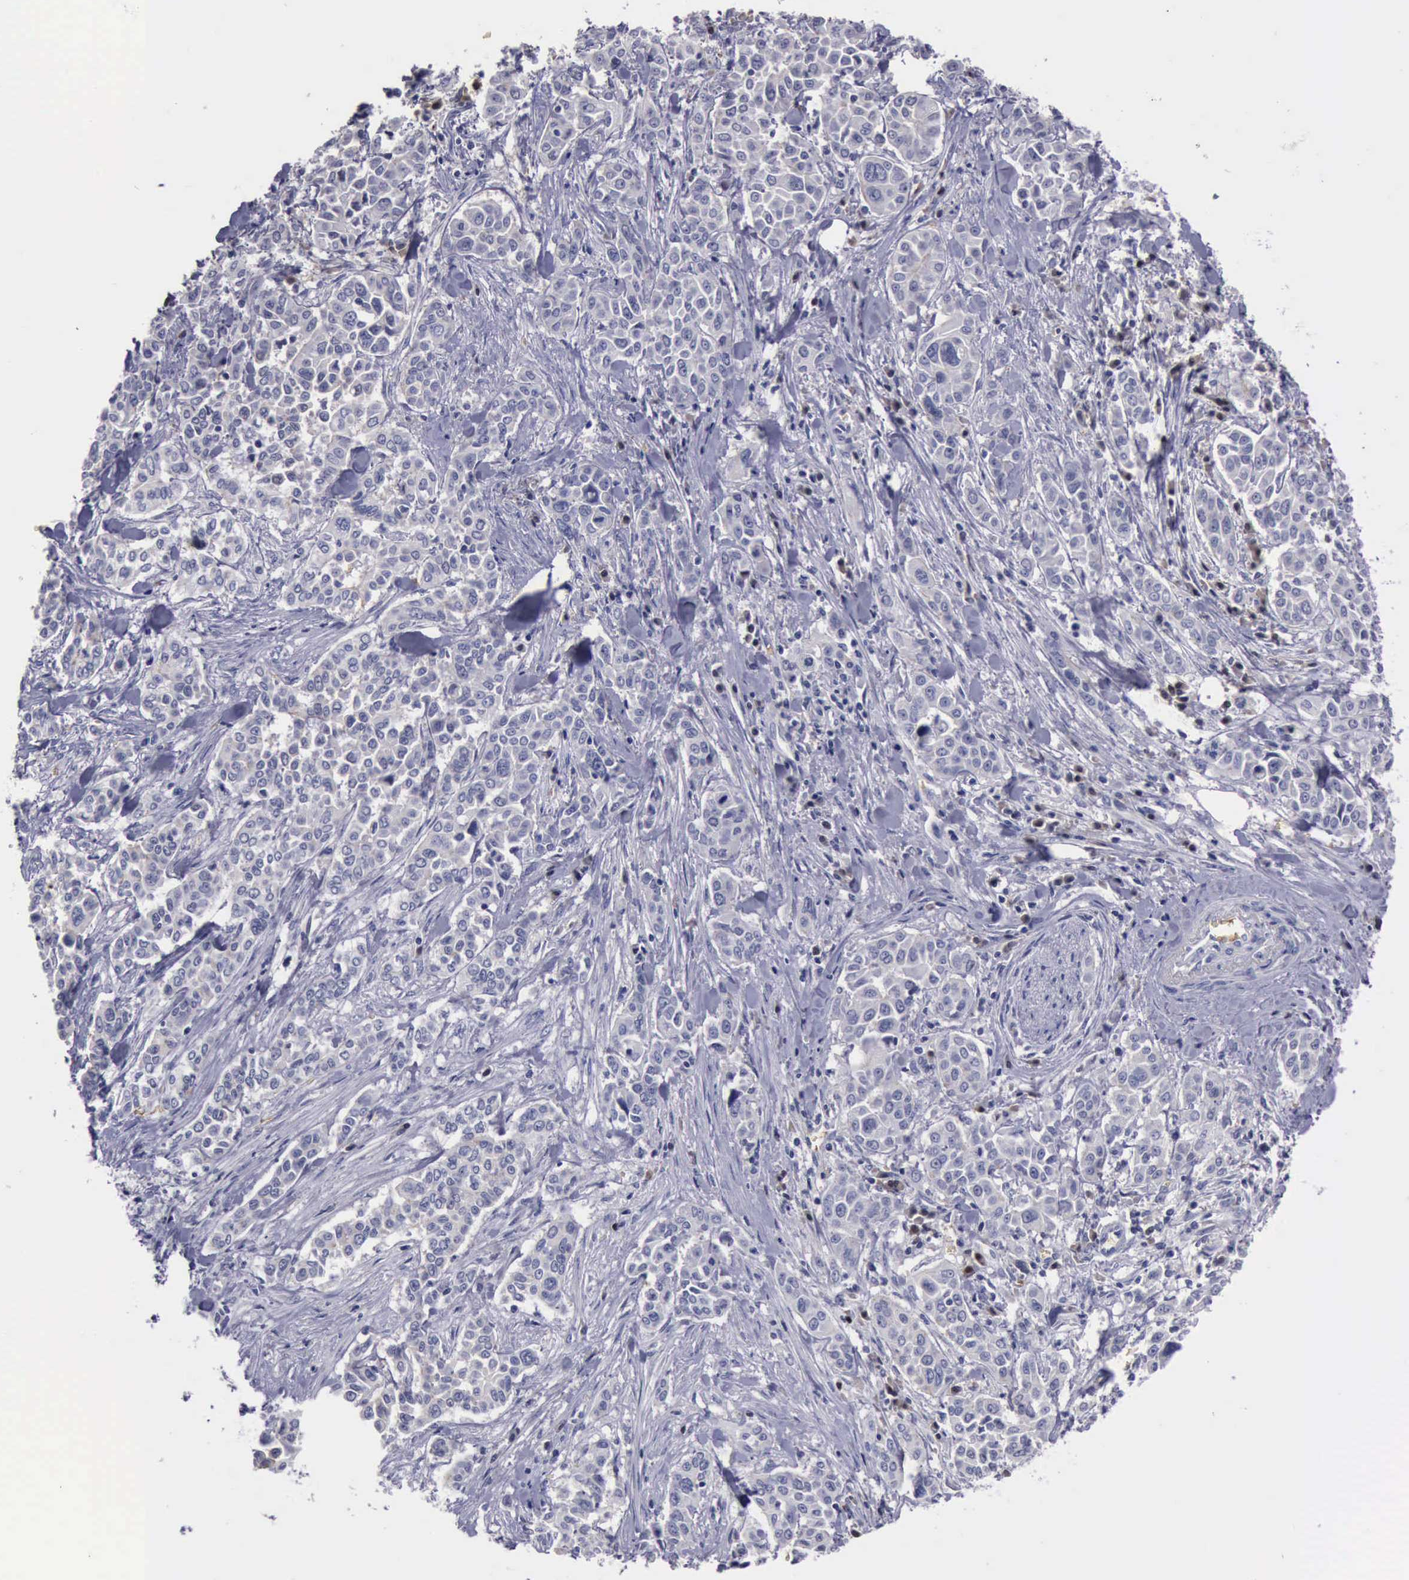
{"staining": {"intensity": "weak", "quantity": "<25%", "location": "cytoplasmic/membranous"}, "tissue": "pancreatic cancer", "cell_type": "Tumor cells", "image_type": "cancer", "snomed": [{"axis": "morphology", "description": "Adenocarcinoma, NOS"}, {"axis": "topography", "description": "Pancreas"}], "caption": "Immunohistochemical staining of adenocarcinoma (pancreatic) demonstrates no significant staining in tumor cells.", "gene": "CEP128", "patient": {"sex": "female", "age": 52}}